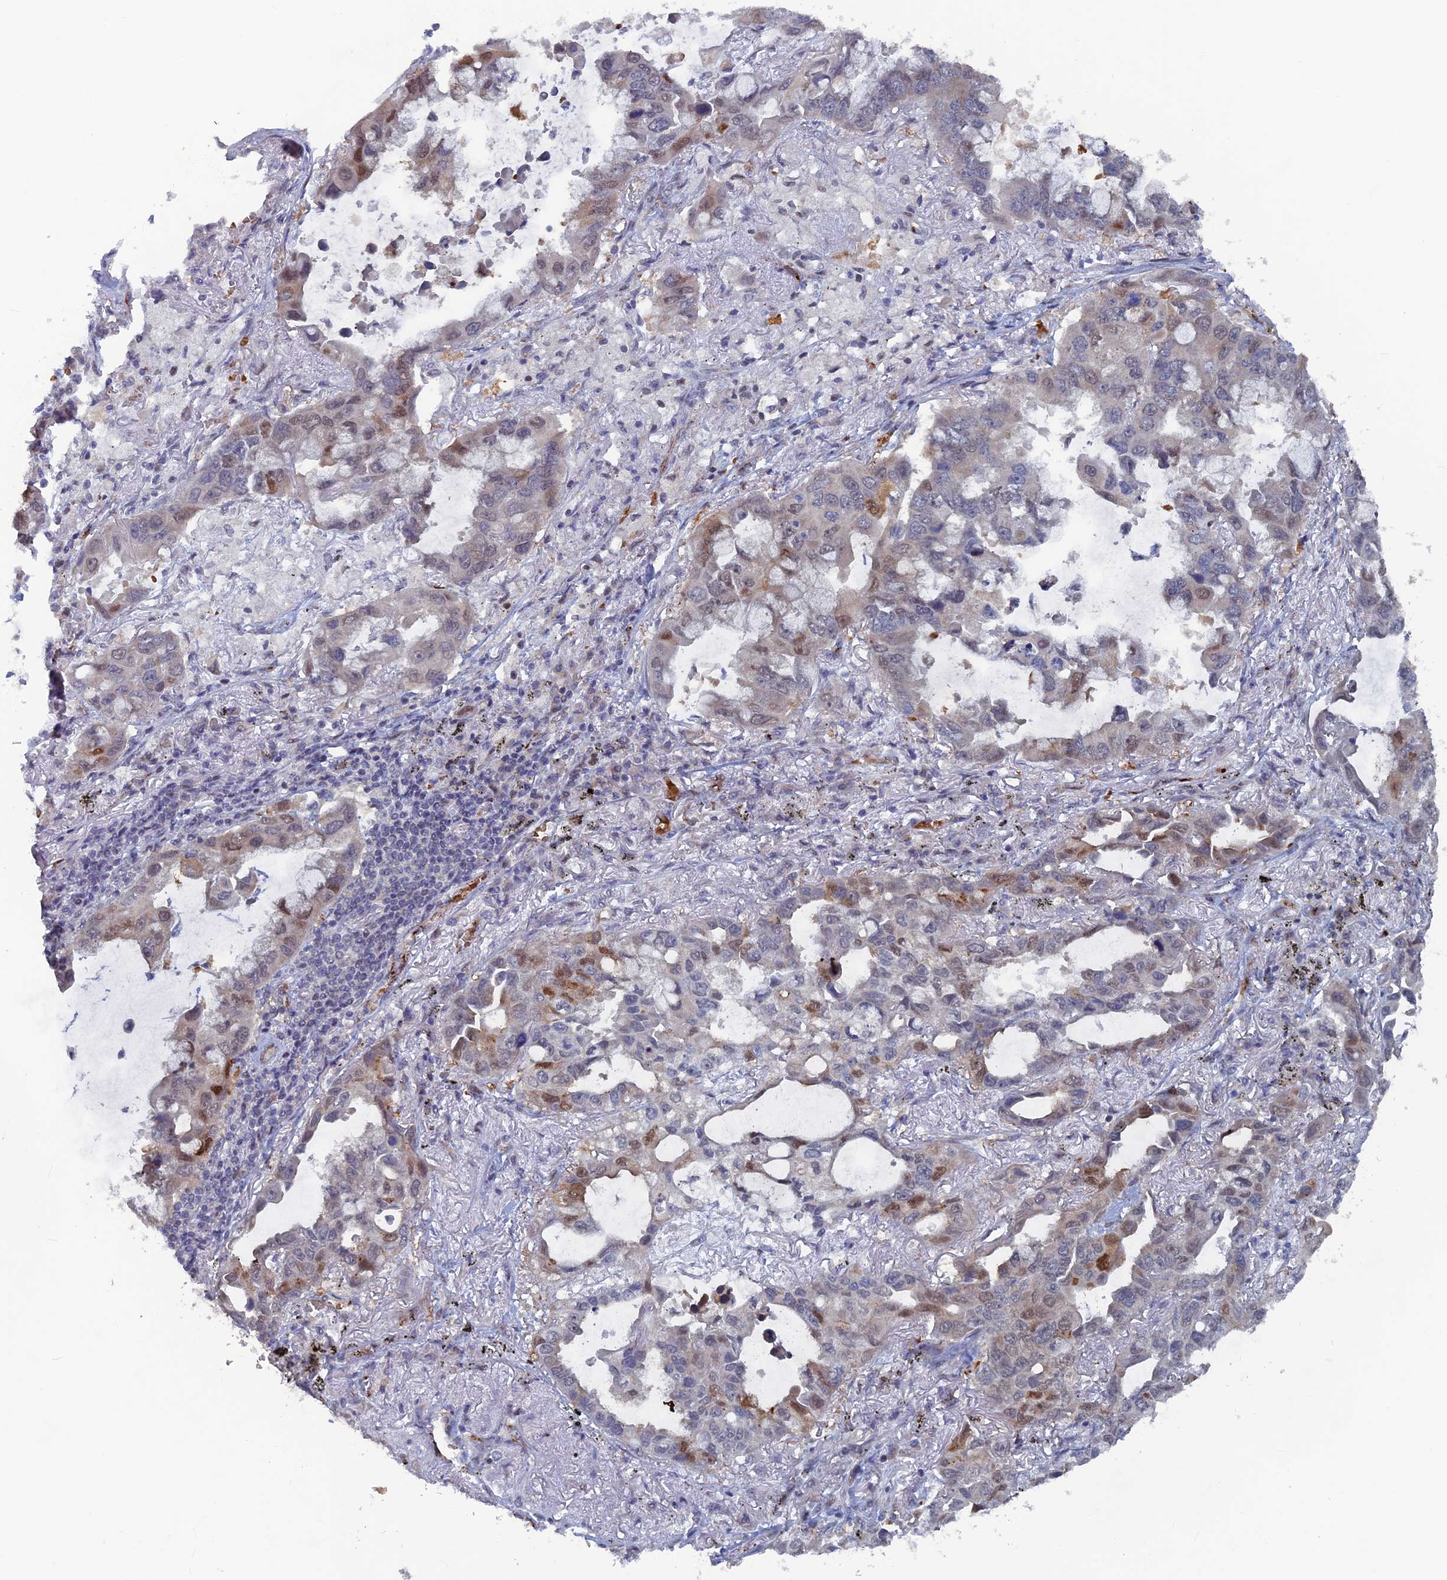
{"staining": {"intensity": "weak", "quantity": "<25%", "location": "nuclear"}, "tissue": "lung cancer", "cell_type": "Tumor cells", "image_type": "cancer", "snomed": [{"axis": "morphology", "description": "Adenocarcinoma, NOS"}, {"axis": "topography", "description": "Lung"}], "caption": "DAB immunohistochemical staining of human lung cancer (adenocarcinoma) shows no significant staining in tumor cells.", "gene": "SH3D21", "patient": {"sex": "male", "age": 64}}